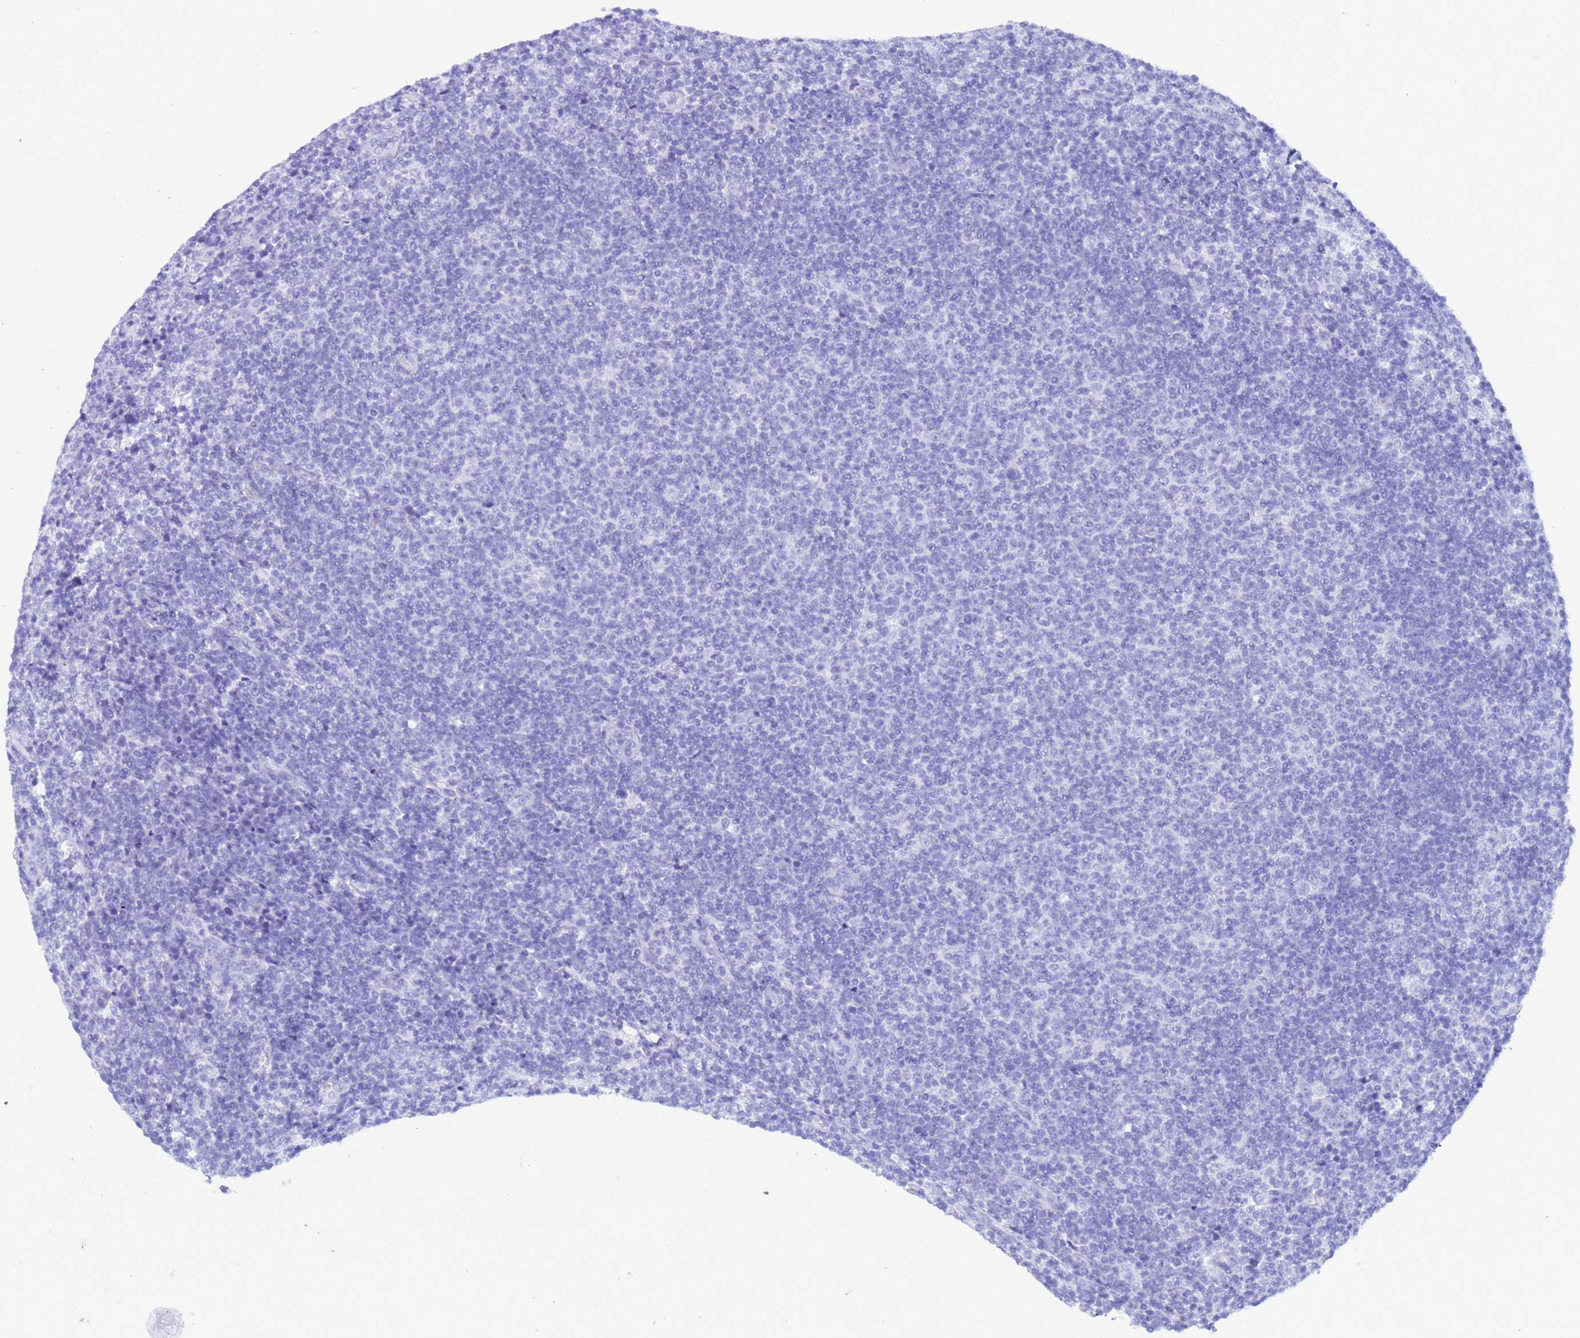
{"staining": {"intensity": "negative", "quantity": "none", "location": "none"}, "tissue": "lymphoma", "cell_type": "Tumor cells", "image_type": "cancer", "snomed": [{"axis": "morphology", "description": "Malignant lymphoma, non-Hodgkin's type, Low grade"}, {"axis": "topography", "description": "Lymph node"}], "caption": "Malignant lymphoma, non-Hodgkin's type (low-grade) was stained to show a protein in brown. There is no significant staining in tumor cells.", "gene": "AKR1C2", "patient": {"sex": "male", "age": 66}}